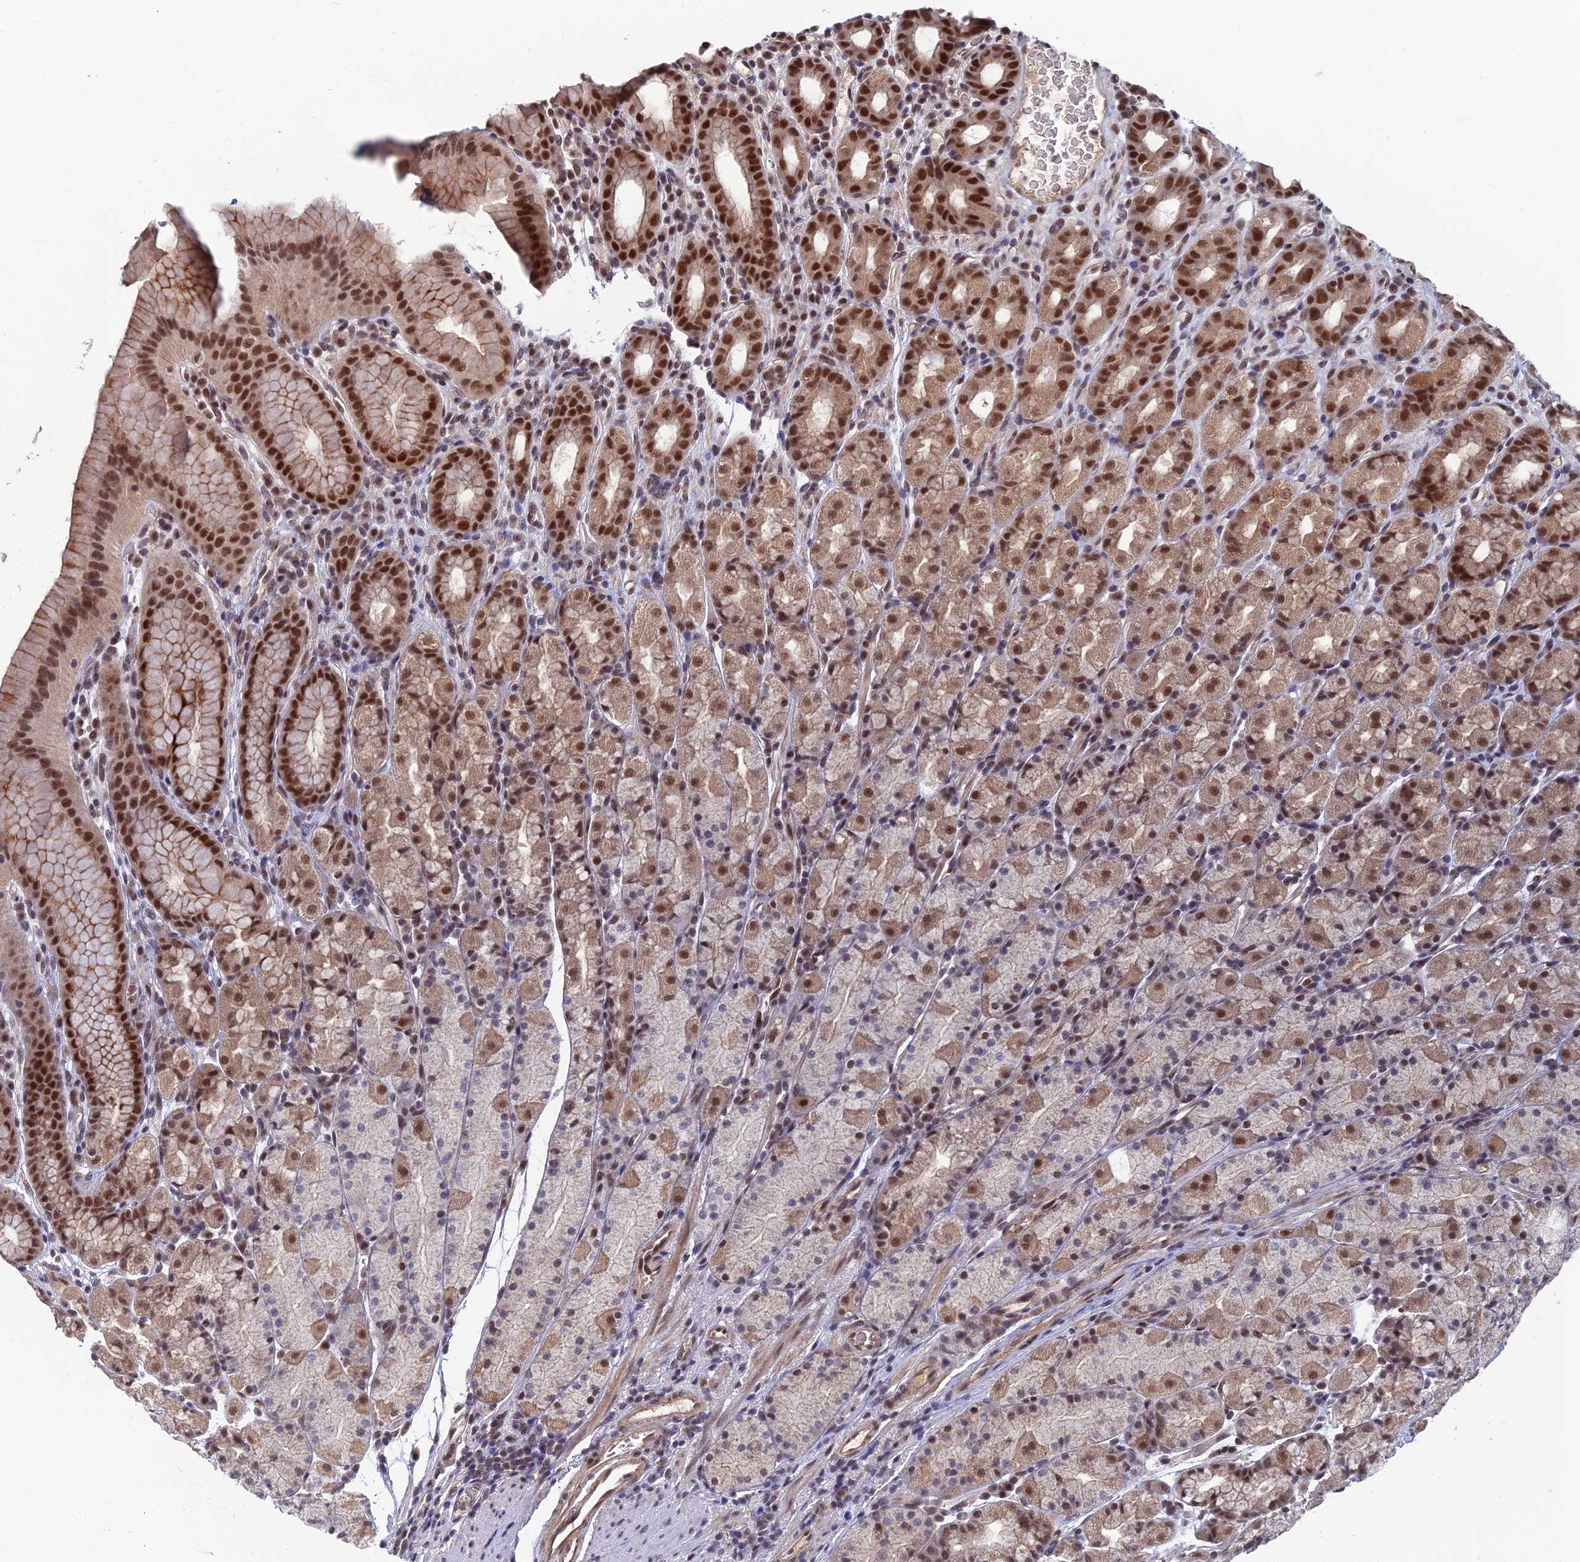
{"staining": {"intensity": "strong", "quantity": ">75%", "location": "cytoplasmic/membranous,nuclear"}, "tissue": "stomach", "cell_type": "Glandular cells", "image_type": "normal", "snomed": [{"axis": "morphology", "description": "Normal tissue, NOS"}, {"axis": "topography", "description": "Stomach, upper"}, {"axis": "topography", "description": "Stomach, lower"}, {"axis": "topography", "description": "Small intestine"}], "caption": "Stomach was stained to show a protein in brown. There is high levels of strong cytoplasmic/membranous,nuclear expression in about >75% of glandular cells. (DAB (3,3'-diaminobenzidine) IHC, brown staining for protein, blue staining for nuclei).", "gene": "TCEA2", "patient": {"sex": "male", "age": 68}}